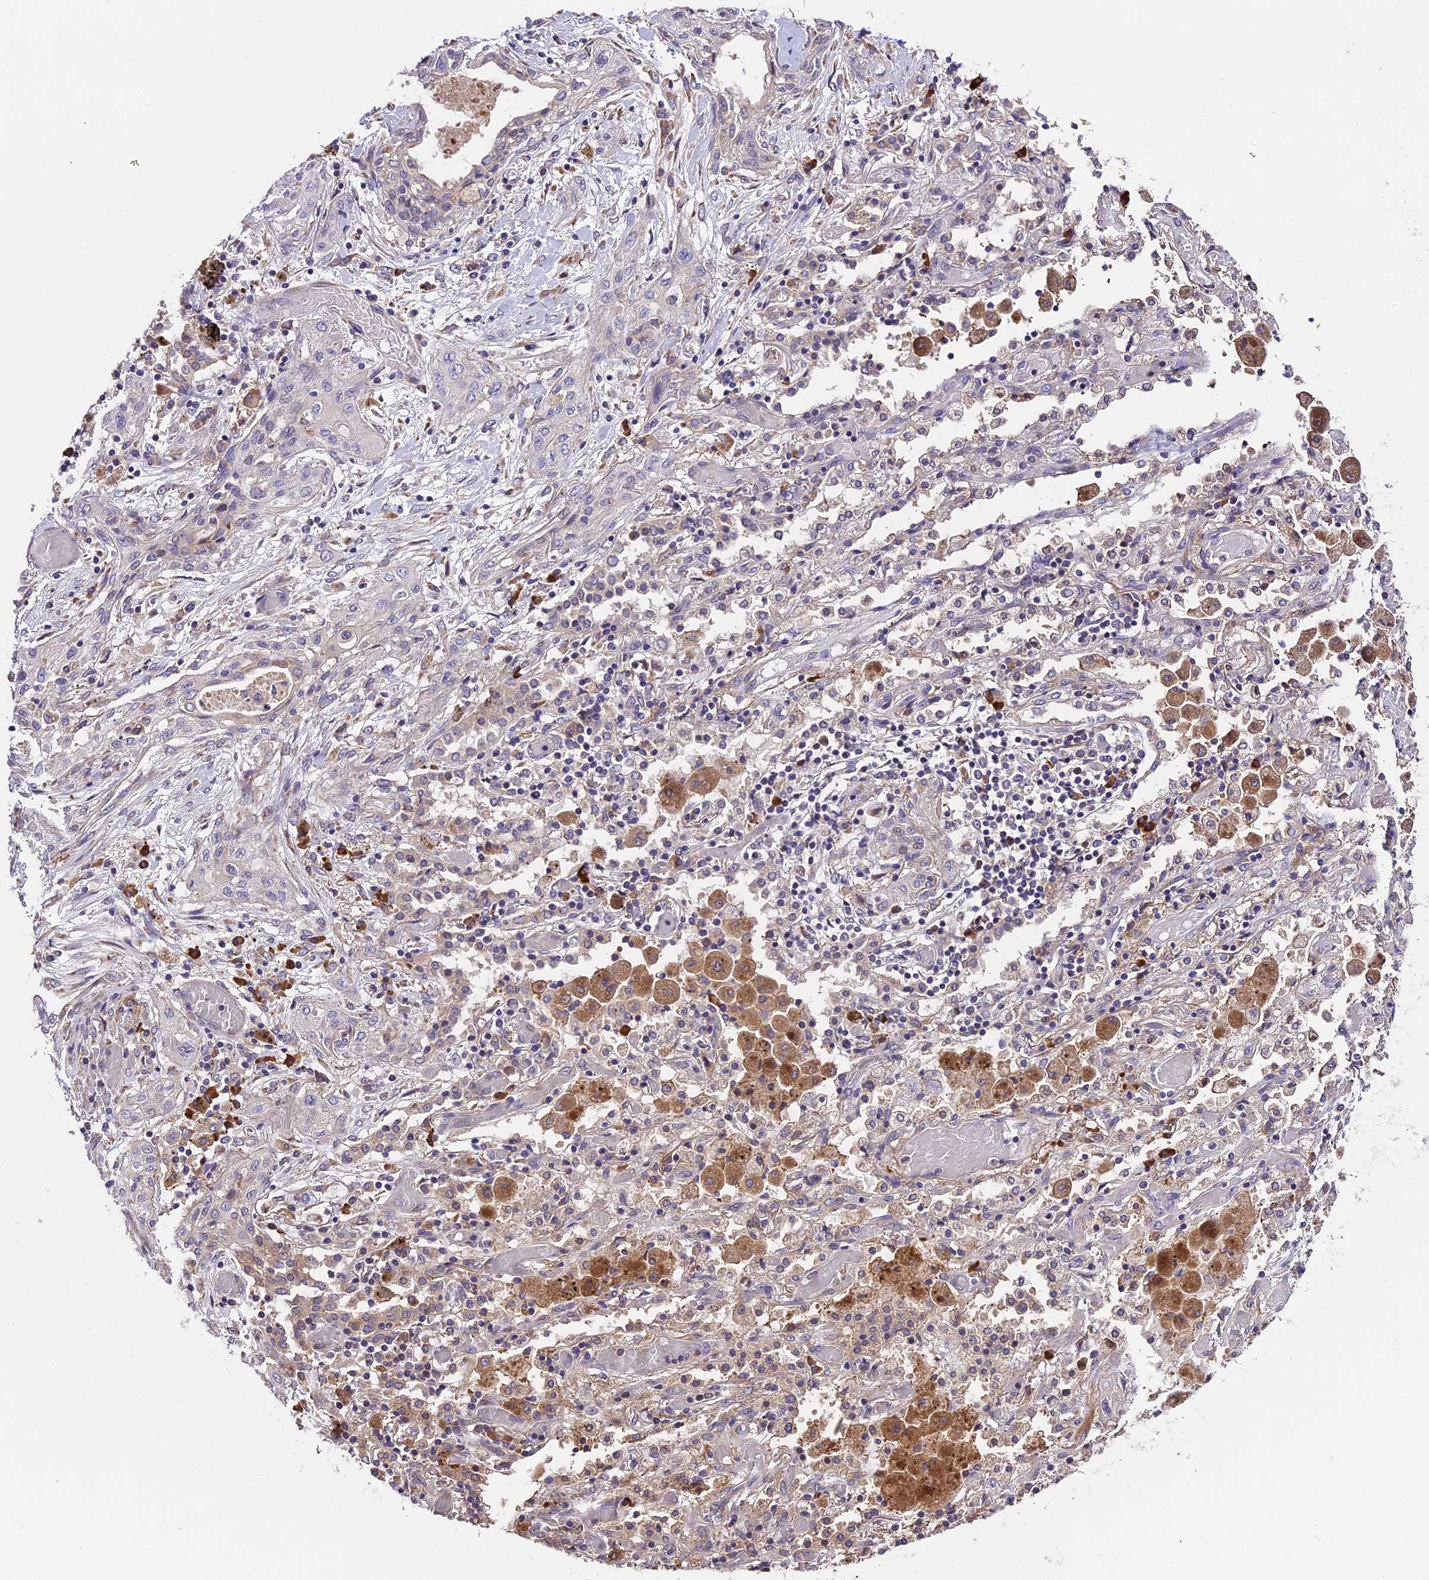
{"staining": {"intensity": "negative", "quantity": "none", "location": "none"}, "tissue": "lung cancer", "cell_type": "Tumor cells", "image_type": "cancer", "snomed": [{"axis": "morphology", "description": "Squamous cell carcinoma, NOS"}, {"axis": "topography", "description": "Lung"}], "caption": "This is an IHC histopathology image of human lung cancer (squamous cell carcinoma). There is no expression in tumor cells.", "gene": "ABCC10", "patient": {"sex": "female", "age": 47}}